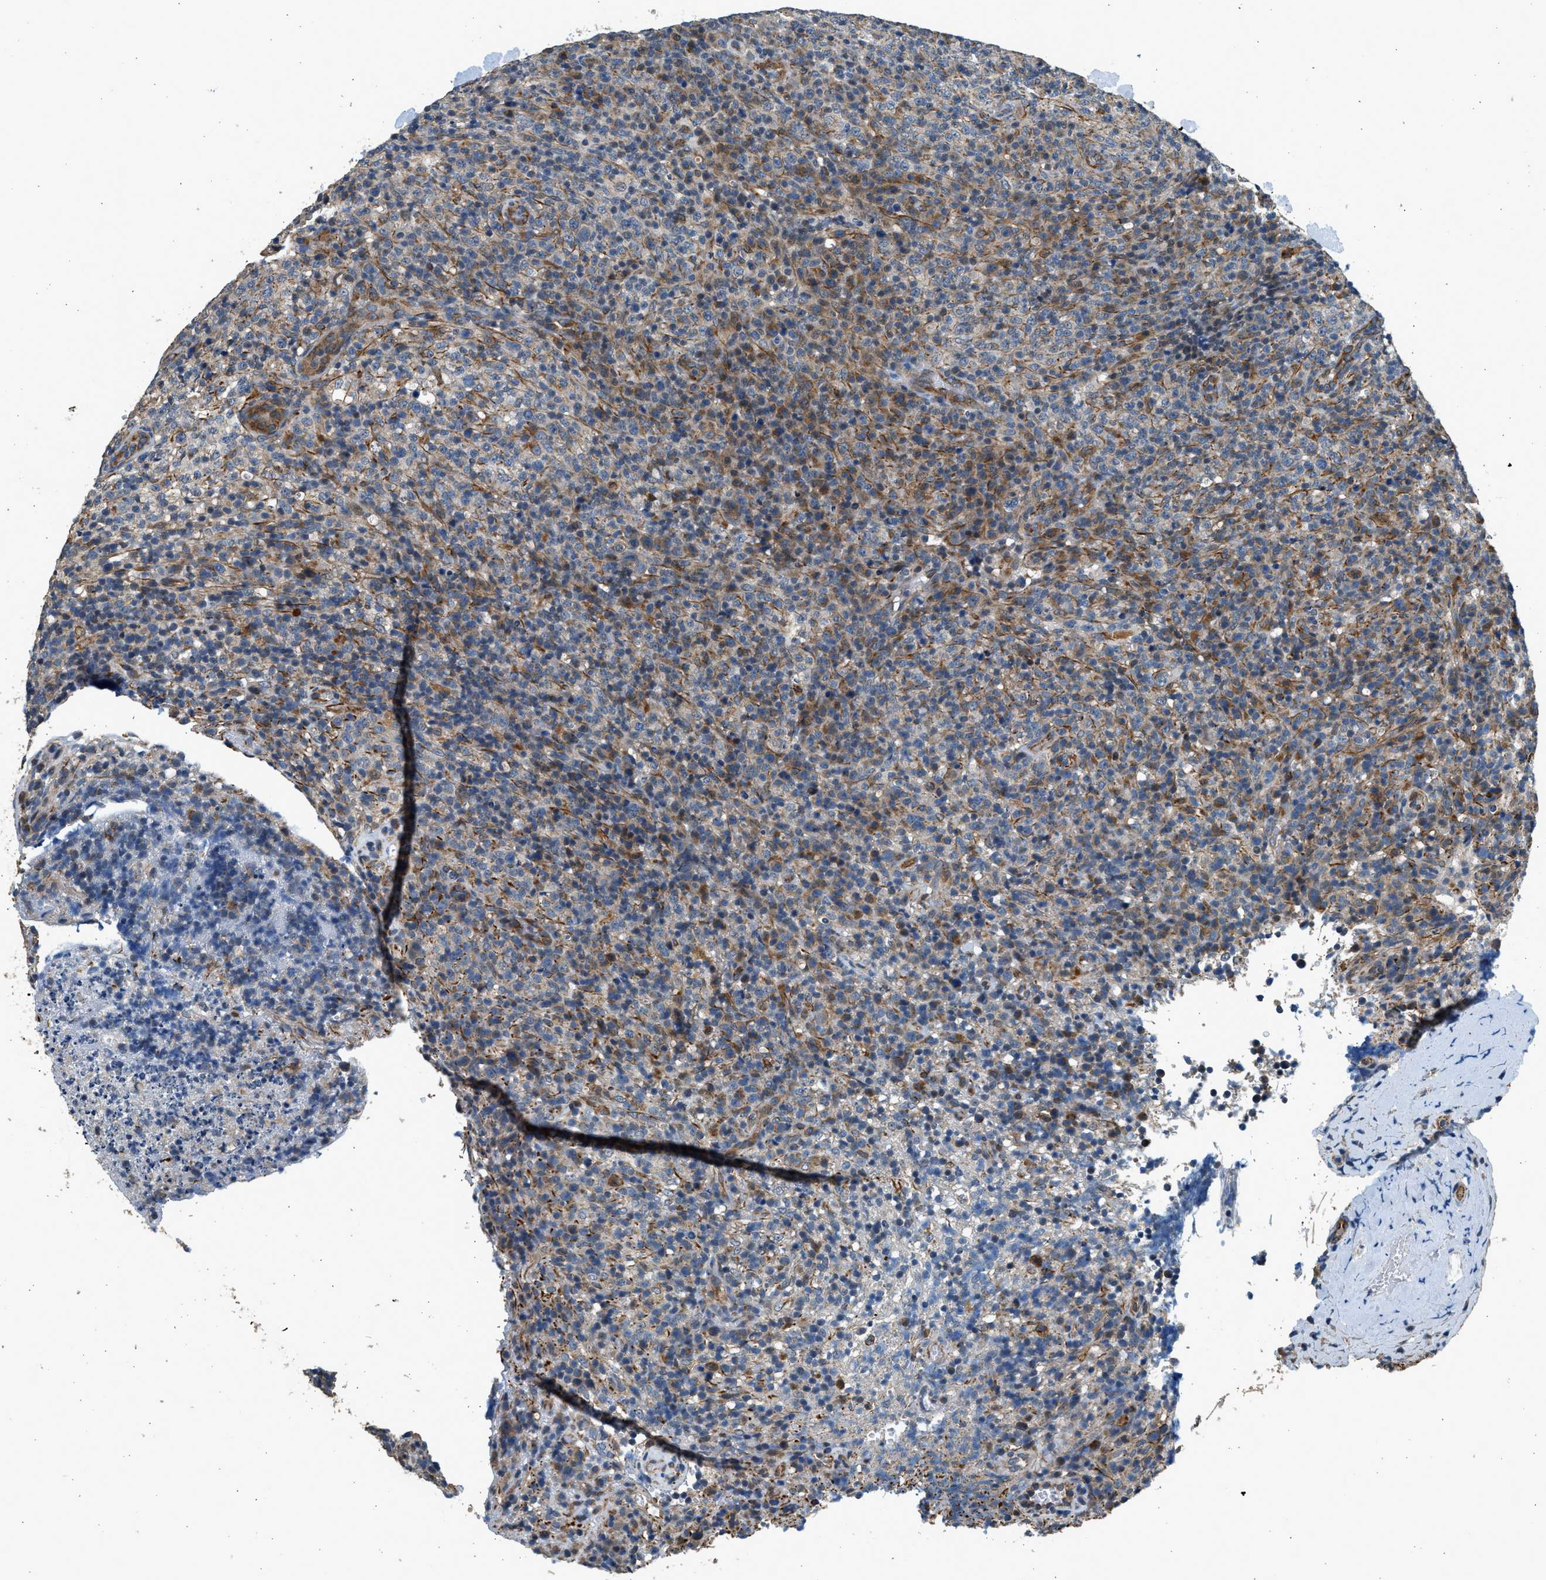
{"staining": {"intensity": "weak", "quantity": "25%-75%", "location": "cytoplasmic/membranous"}, "tissue": "lymphoma", "cell_type": "Tumor cells", "image_type": "cancer", "snomed": [{"axis": "morphology", "description": "Malignant lymphoma, non-Hodgkin's type, High grade"}, {"axis": "topography", "description": "Lymph node"}], "caption": "Immunohistochemical staining of lymphoma shows low levels of weak cytoplasmic/membranous protein expression in about 25%-75% of tumor cells.", "gene": "PCLO", "patient": {"sex": "female", "age": 76}}